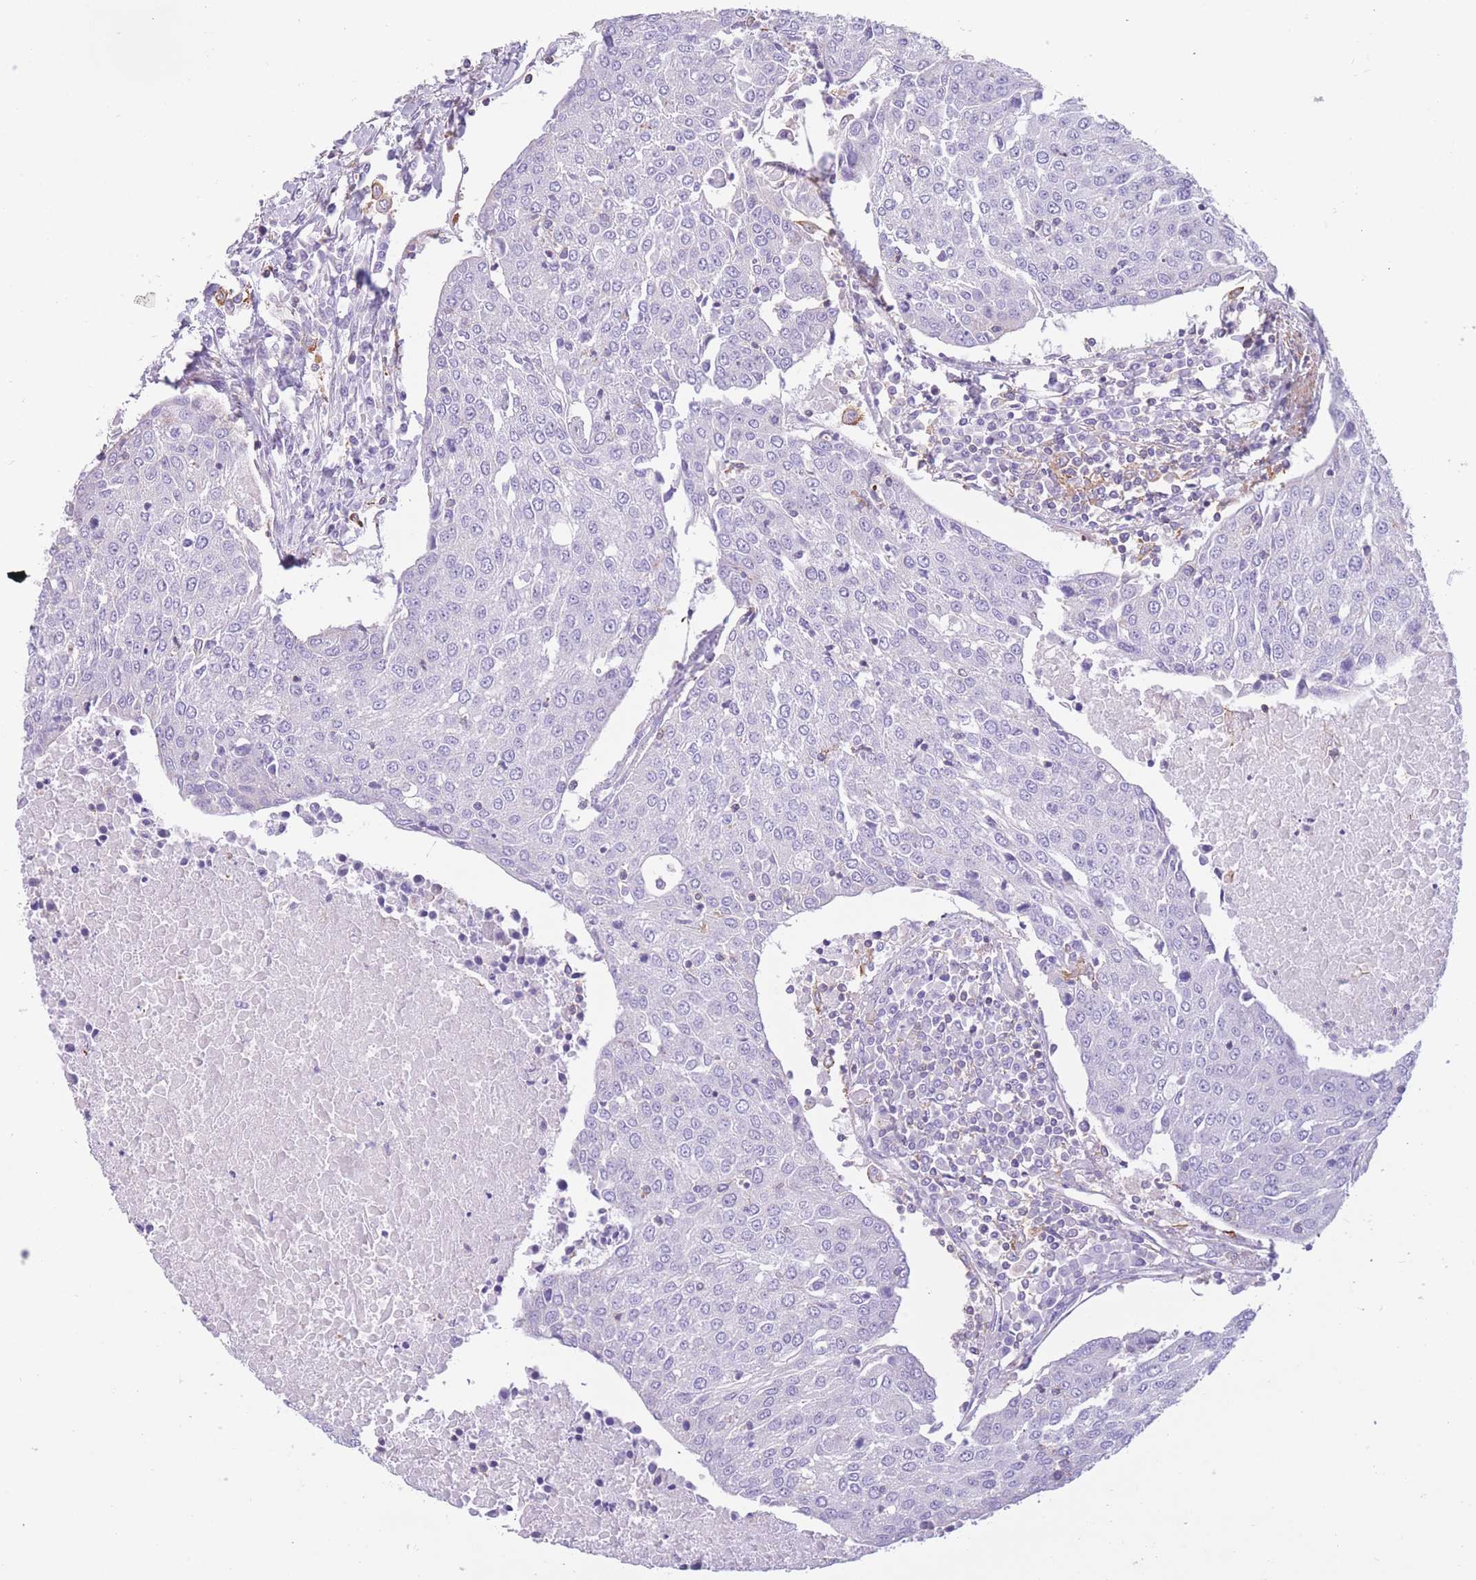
{"staining": {"intensity": "negative", "quantity": "none", "location": "none"}, "tissue": "urothelial cancer", "cell_type": "Tumor cells", "image_type": "cancer", "snomed": [{"axis": "morphology", "description": "Urothelial carcinoma, High grade"}, {"axis": "topography", "description": "Urinary bladder"}], "caption": "DAB immunohistochemical staining of urothelial cancer displays no significant positivity in tumor cells.", "gene": "PDHA1", "patient": {"sex": "female", "age": 85}}